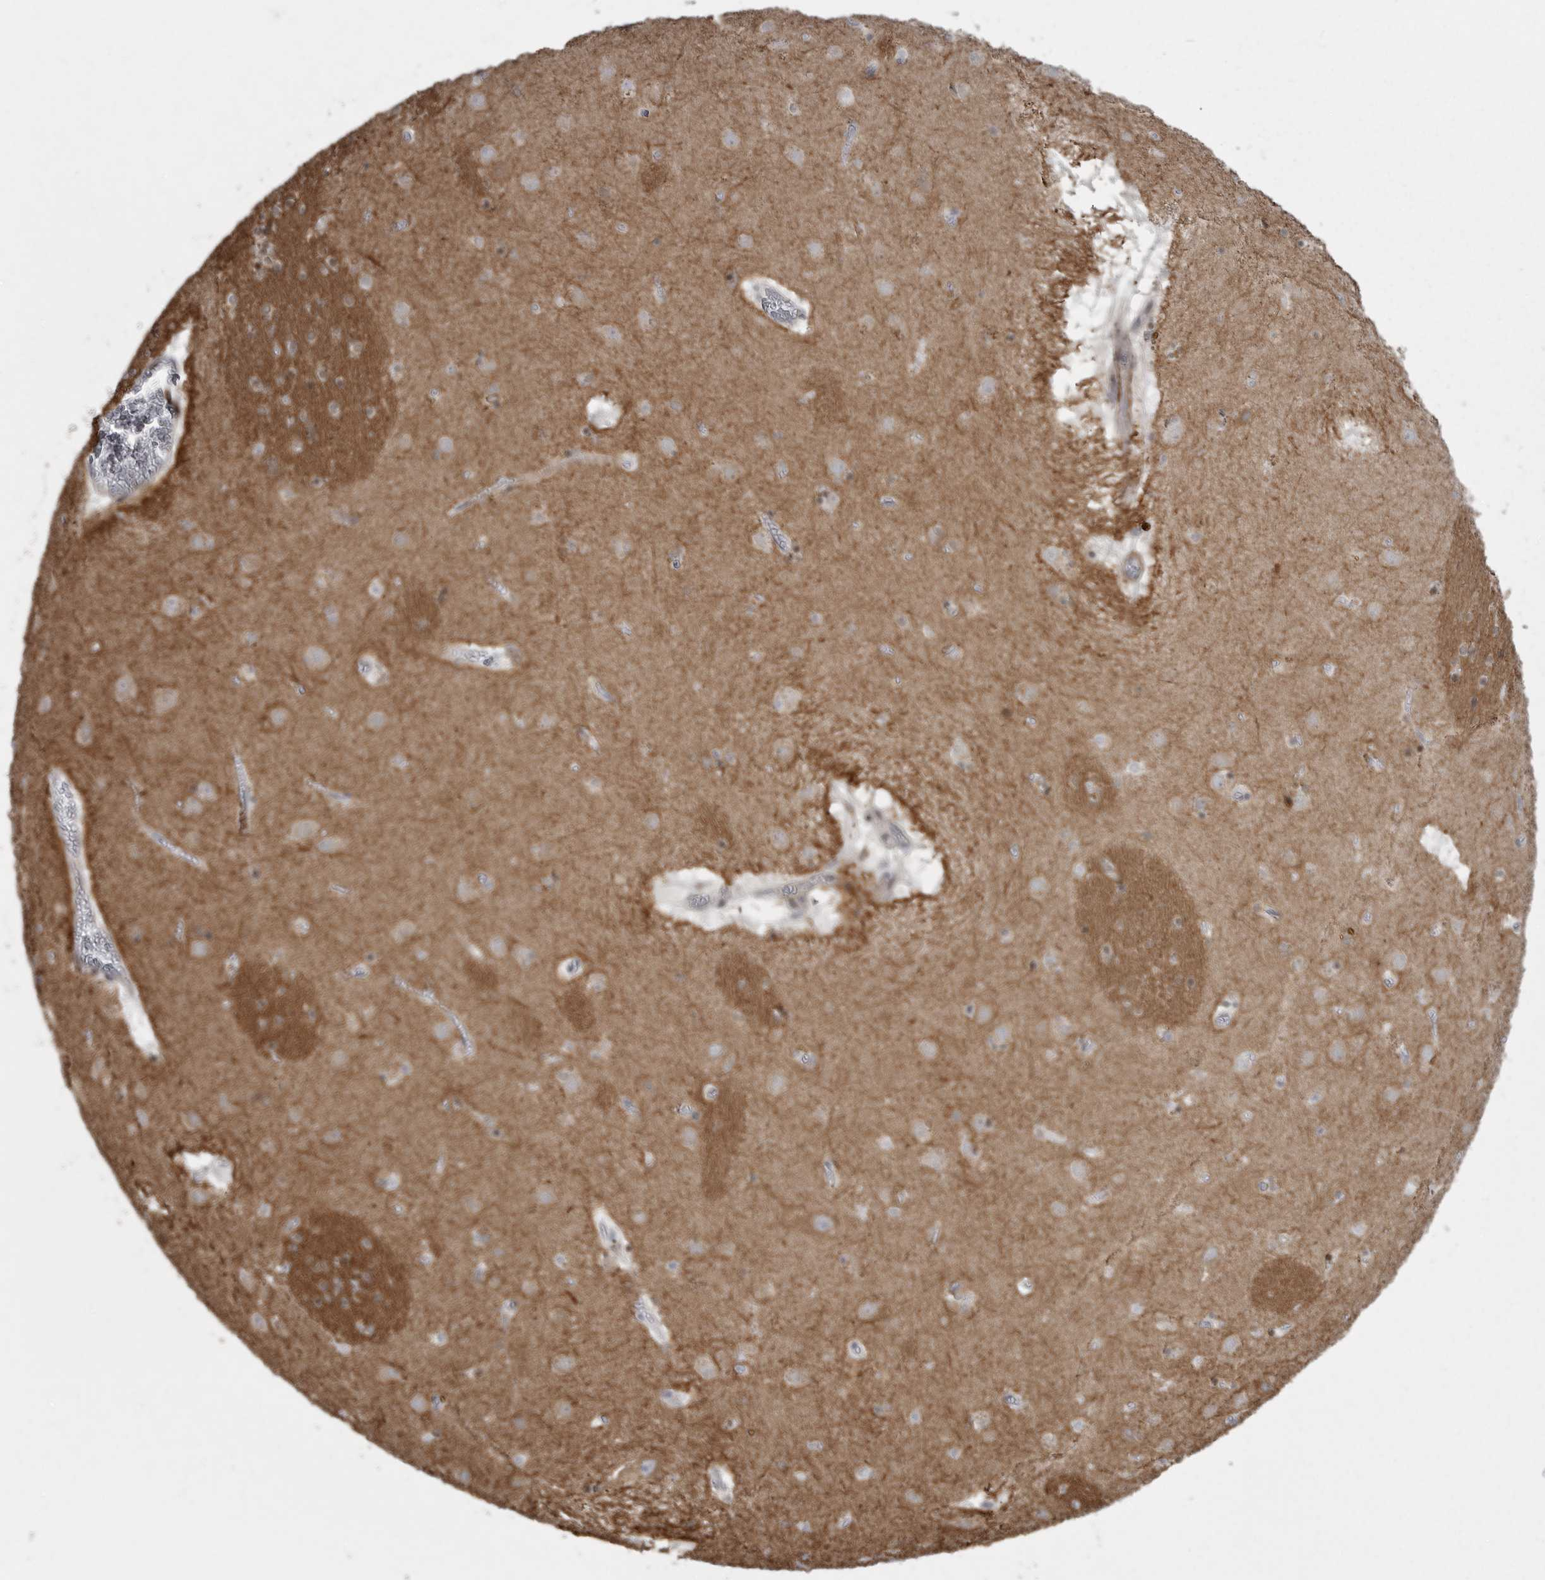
{"staining": {"intensity": "moderate", "quantity": "25%-75%", "location": "nuclear"}, "tissue": "caudate", "cell_type": "Glial cells", "image_type": "normal", "snomed": [{"axis": "morphology", "description": "Normal tissue, NOS"}, {"axis": "topography", "description": "Lateral ventricle wall"}], "caption": "The histopathology image exhibits a brown stain indicating the presence of a protein in the nuclear of glial cells in caudate. The staining is performed using DAB (3,3'-diaminobenzidine) brown chromogen to label protein expression. The nuclei are counter-stained blue using hematoxylin.", "gene": "HMGN3", "patient": {"sex": "male", "age": 70}}